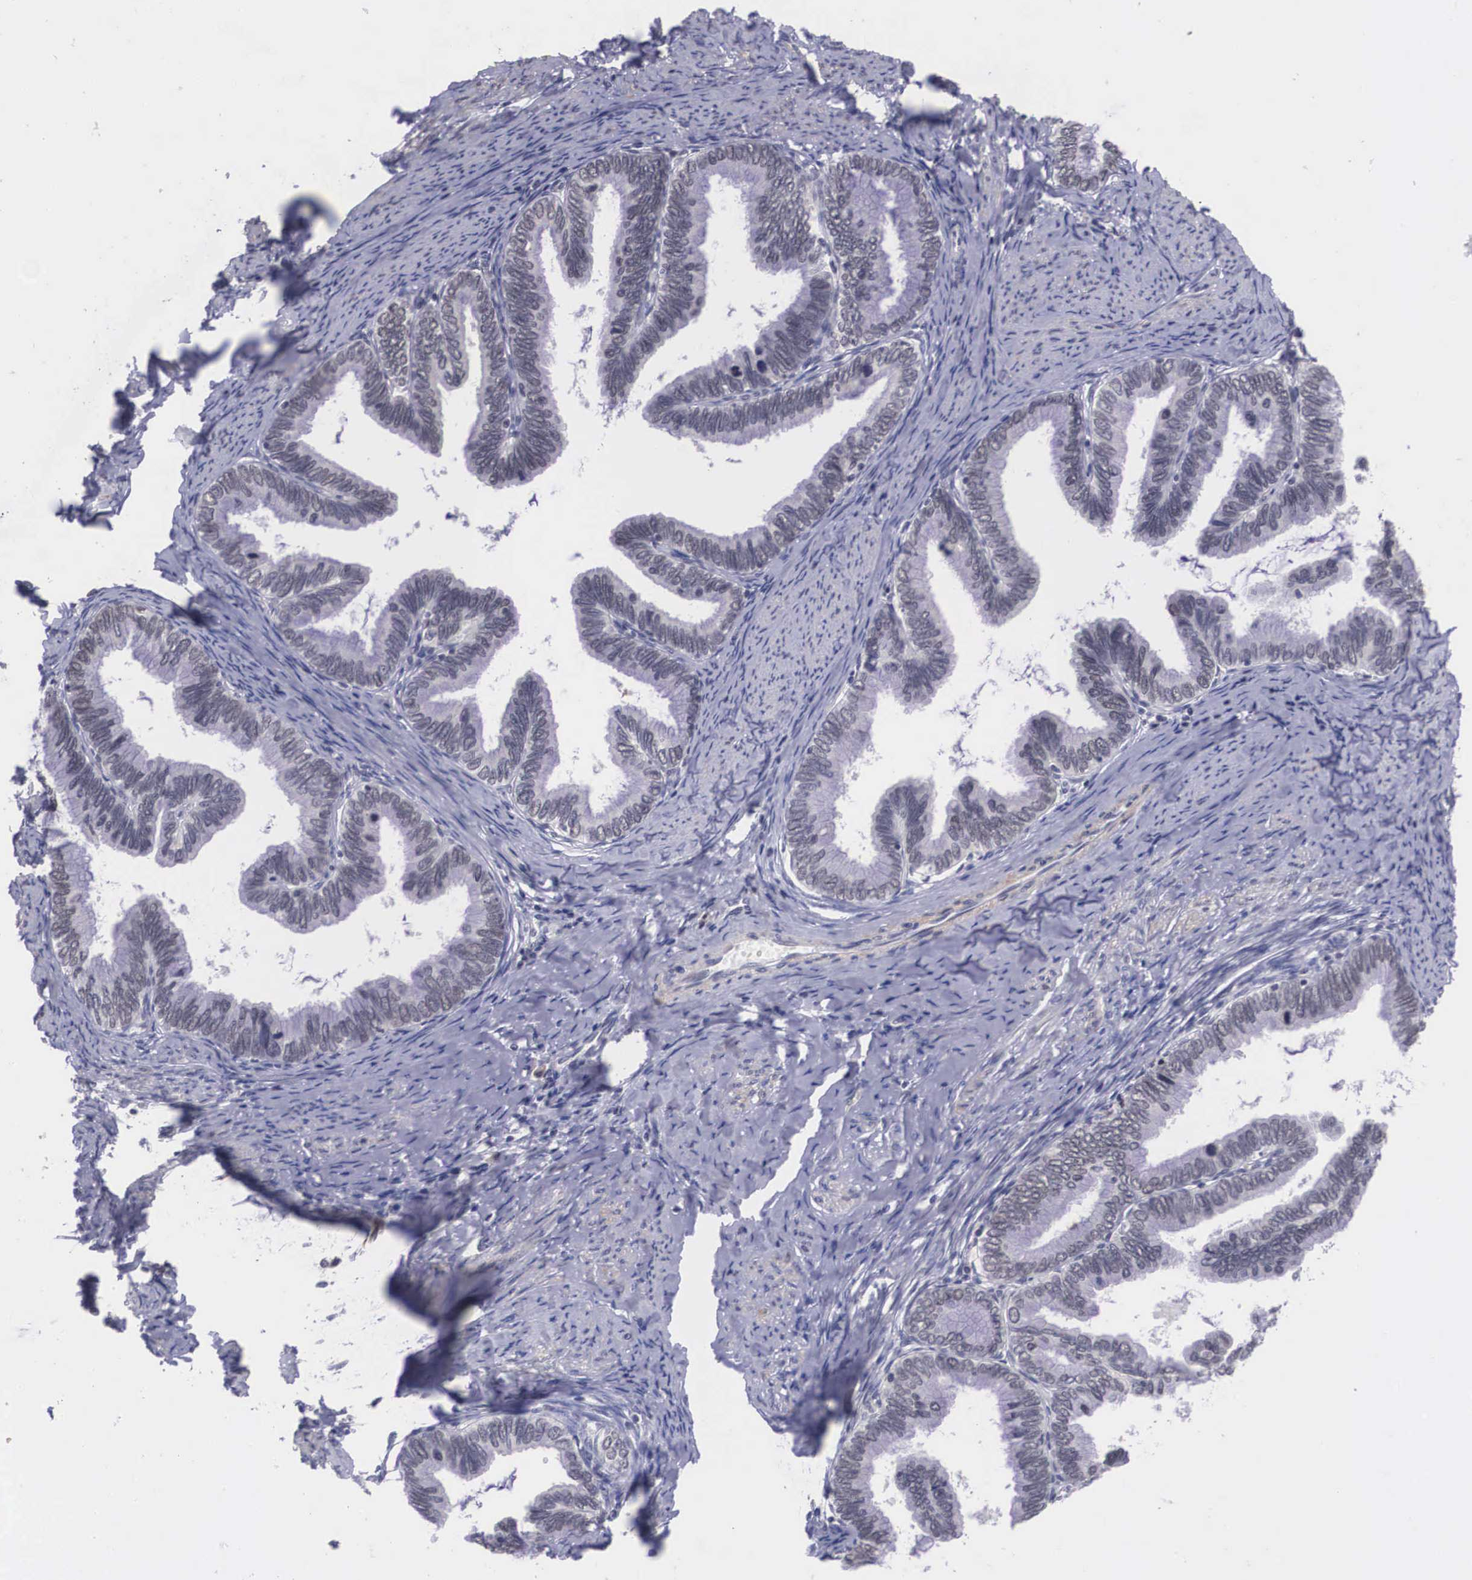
{"staining": {"intensity": "negative", "quantity": "none", "location": "none"}, "tissue": "cervical cancer", "cell_type": "Tumor cells", "image_type": "cancer", "snomed": [{"axis": "morphology", "description": "Adenocarcinoma, NOS"}, {"axis": "topography", "description": "Cervix"}], "caption": "IHC of cervical adenocarcinoma demonstrates no expression in tumor cells.", "gene": "ZNF275", "patient": {"sex": "female", "age": 49}}